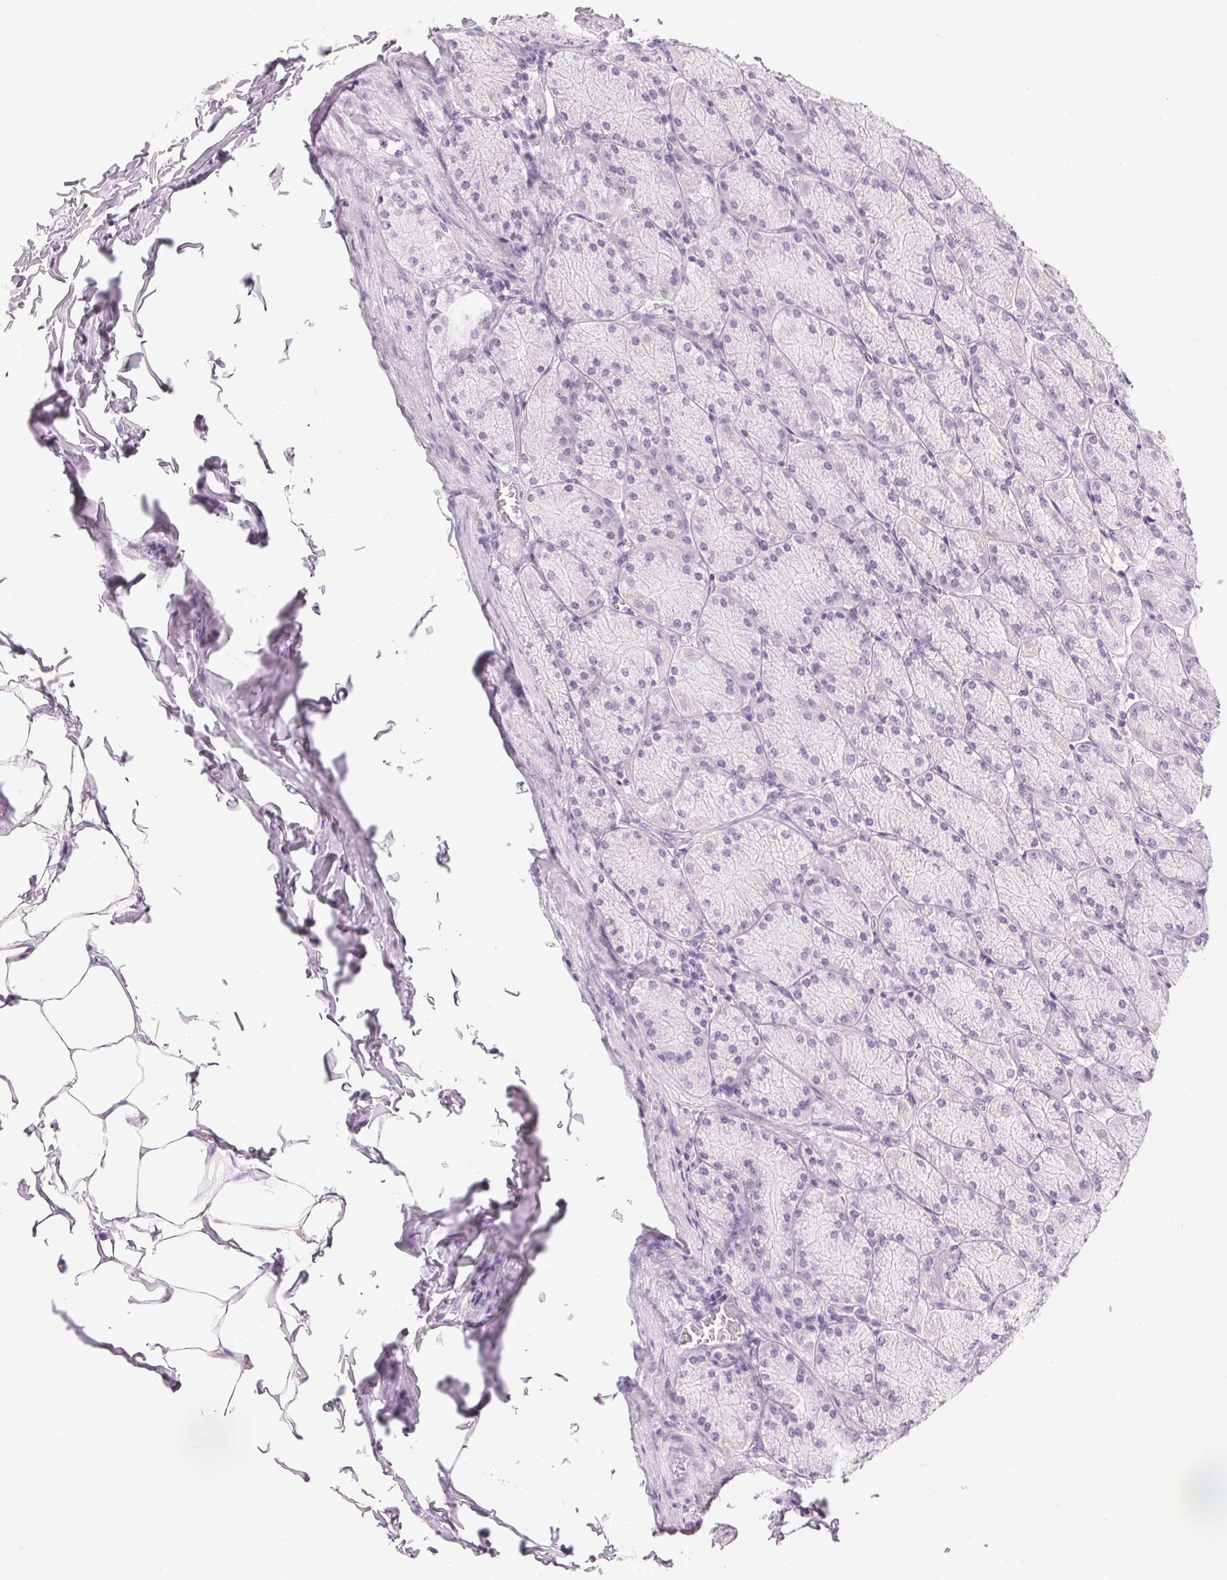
{"staining": {"intensity": "negative", "quantity": "none", "location": "none"}, "tissue": "stomach", "cell_type": "Glandular cells", "image_type": "normal", "snomed": [{"axis": "morphology", "description": "Normal tissue, NOS"}, {"axis": "topography", "description": "Stomach, upper"}], "caption": "DAB (3,3'-diaminobenzidine) immunohistochemical staining of benign human stomach reveals no significant positivity in glandular cells. (Brightfield microscopy of DAB (3,3'-diaminobenzidine) immunohistochemistry (IHC) at high magnification).", "gene": "IGFBP1", "patient": {"sex": "female", "age": 56}}